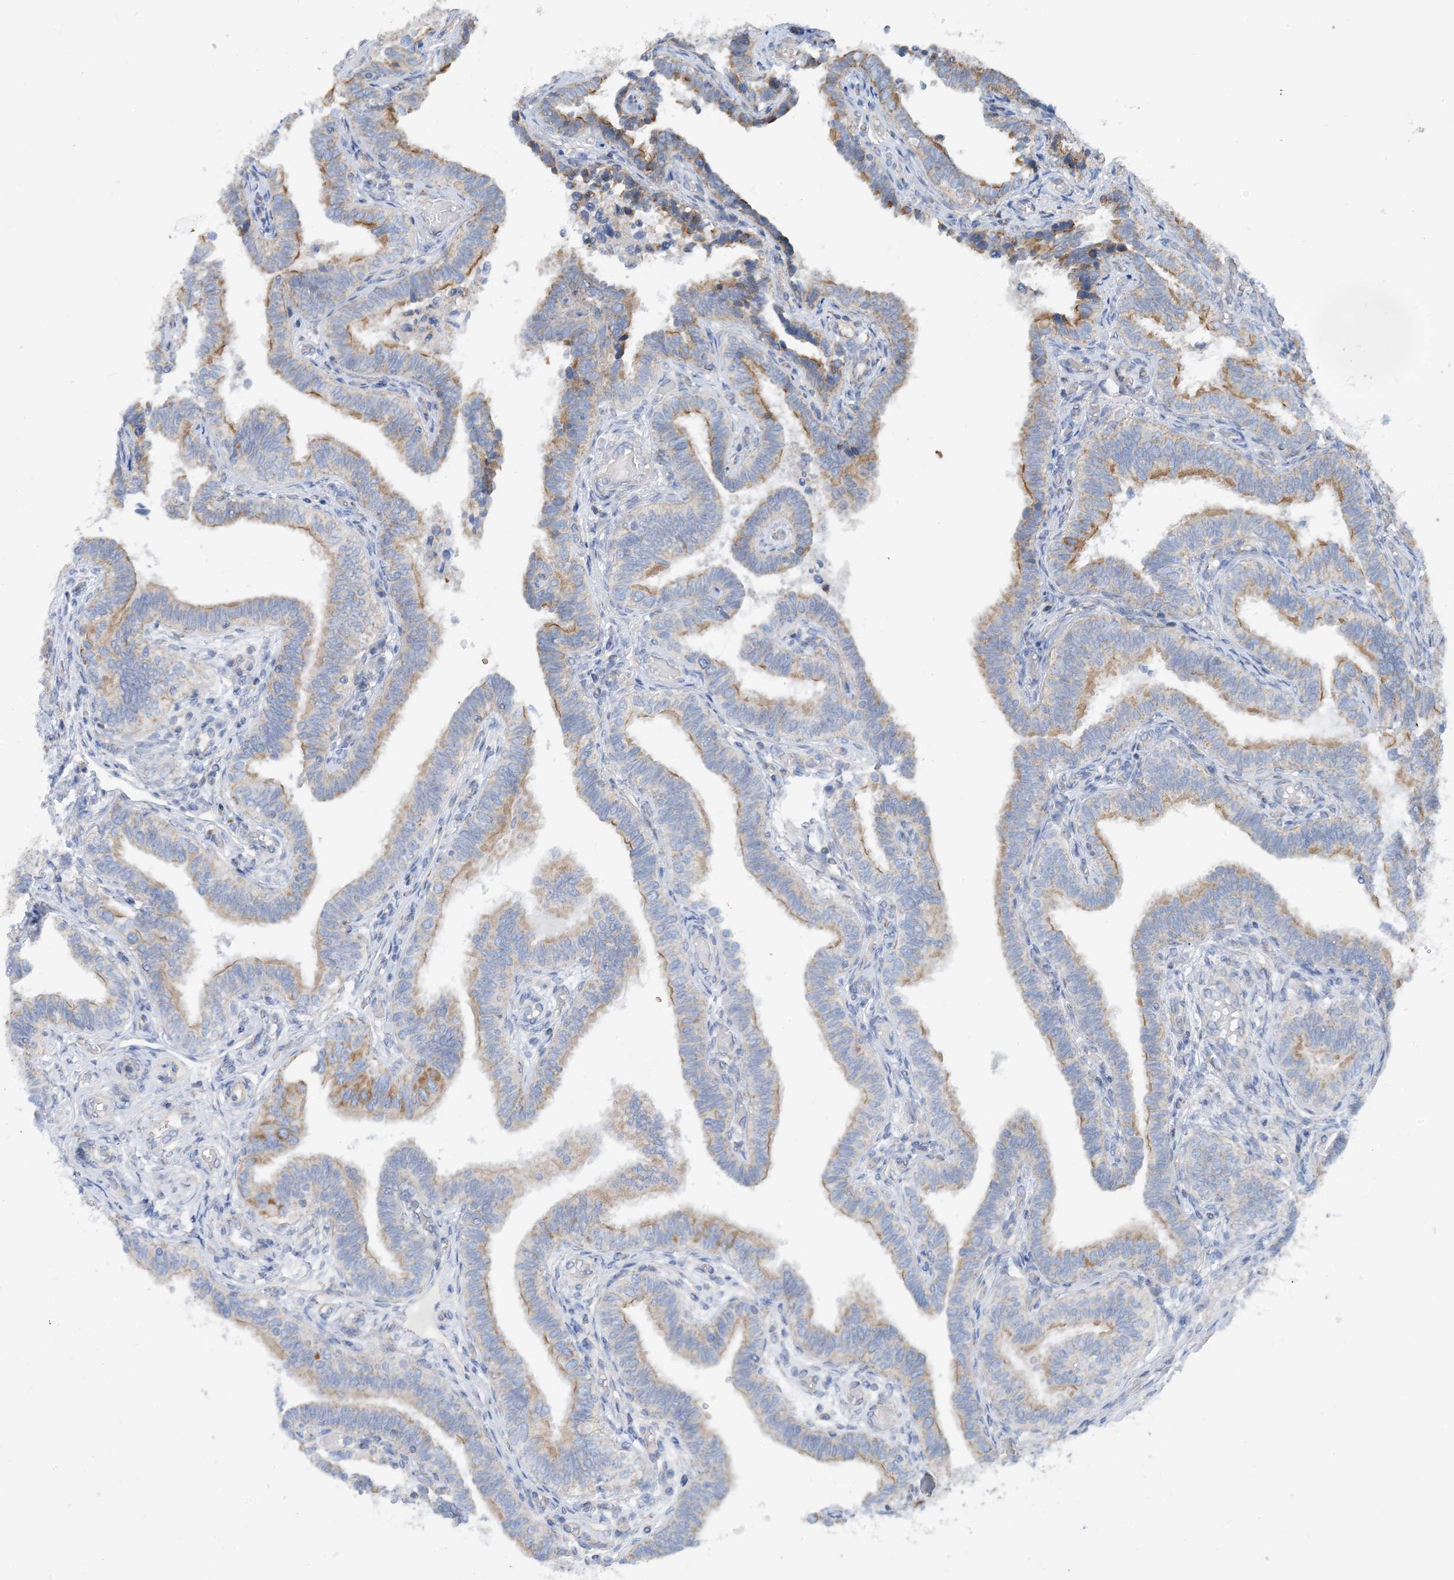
{"staining": {"intensity": "moderate", "quantity": "25%-75%", "location": "cytoplasmic/membranous"}, "tissue": "fallopian tube", "cell_type": "Glandular cells", "image_type": "normal", "snomed": [{"axis": "morphology", "description": "Normal tissue, NOS"}, {"axis": "topography", "description": "Fallopian tube"}], "caption": "Protein positivity by immunohistochemistry displays moderate cytoplasmic/membranous positivity in approximately 25%-75% of glandular cells in unremarkable fallopian tube.", "gene": "PHOSPHO2", "patient": {"sex": "female", "age": 39}}